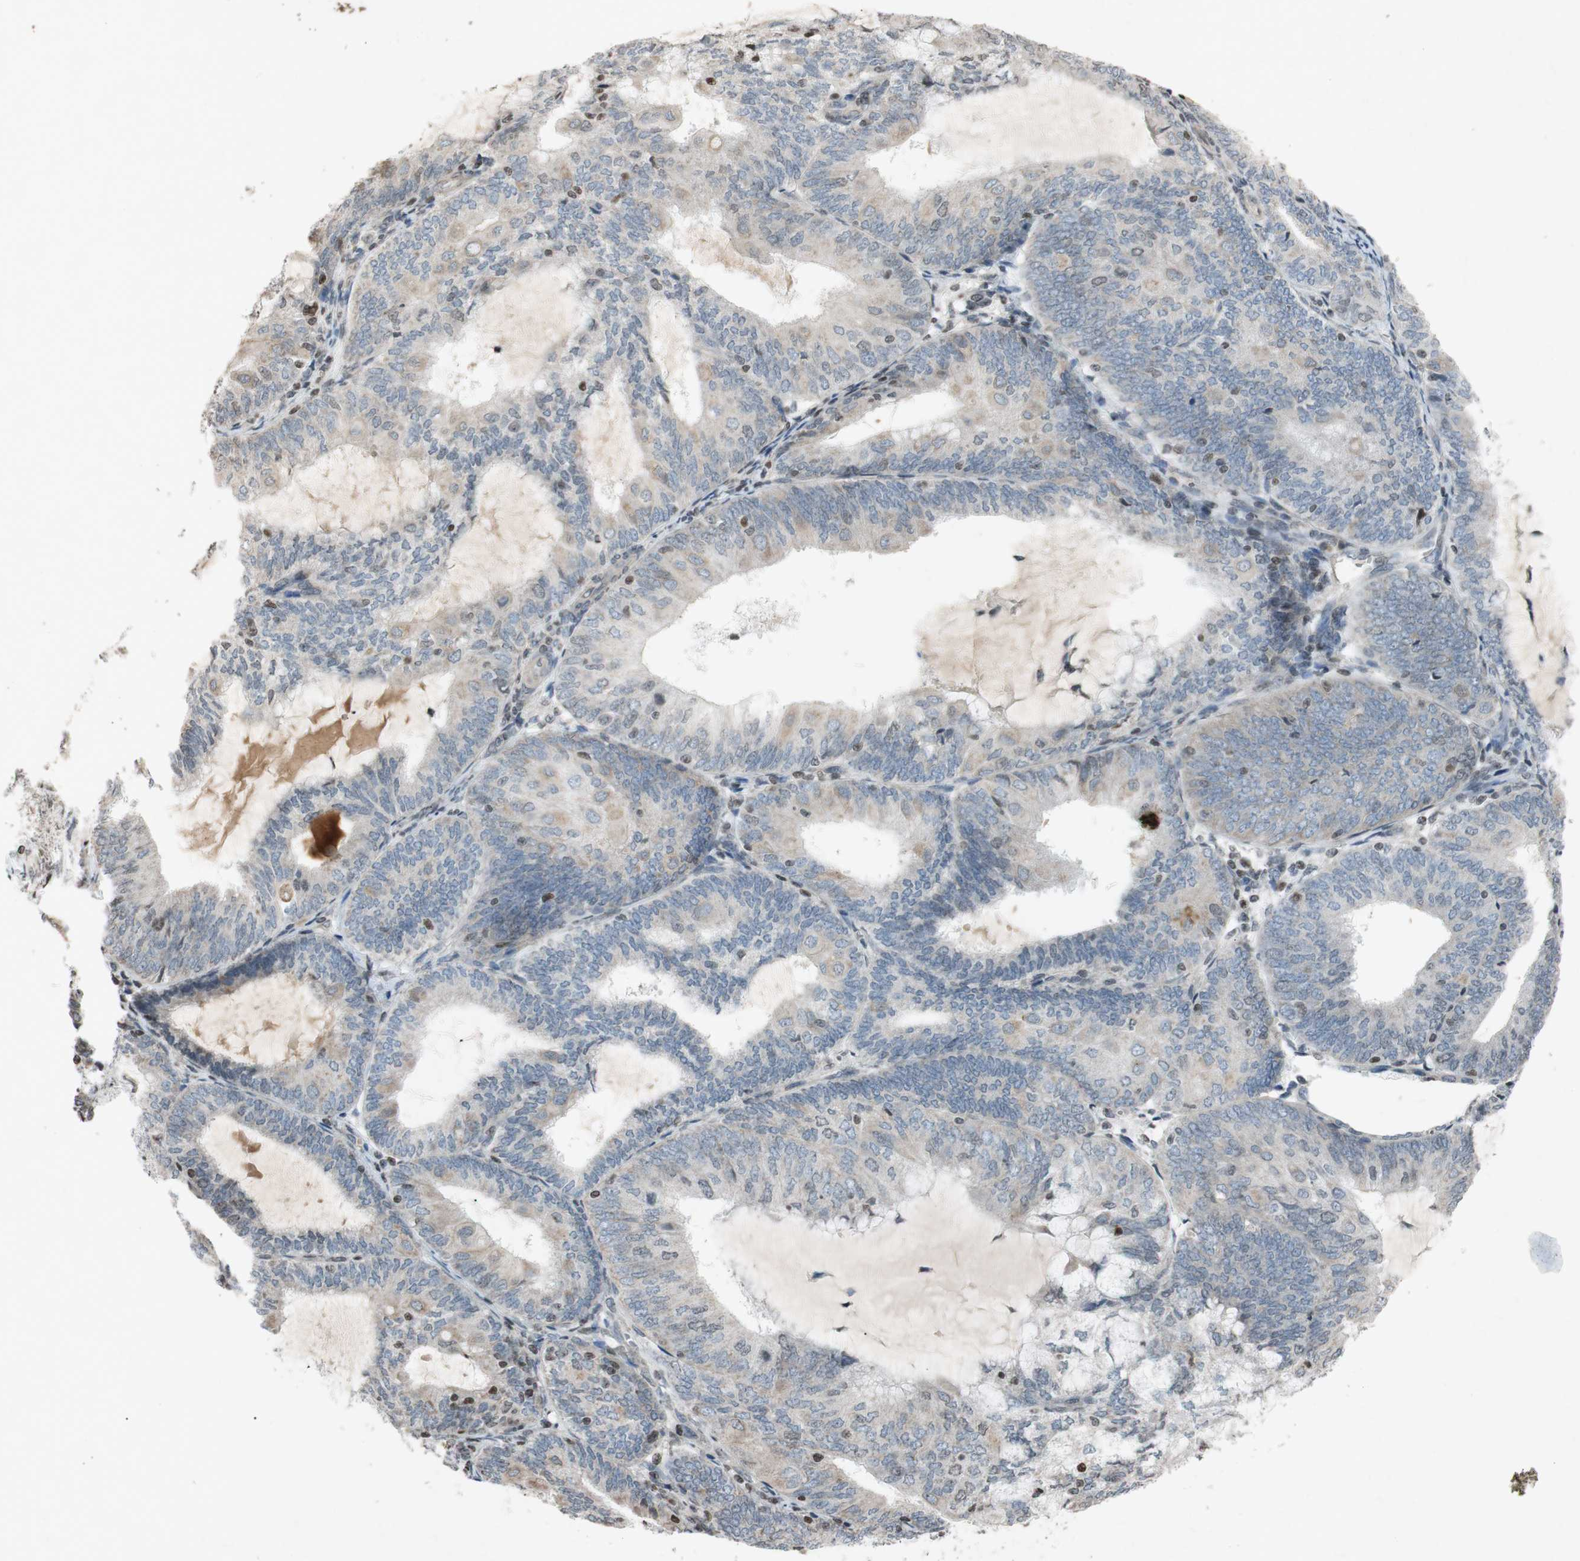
{"staining": {"intensity": "weak", "quantity": "<25%", "location": "cytoplasmic/membranous"}, "tissue": "endometrial cancer", "cell_type": "Tumor cells", "image_type": "cancer", "snomed": [{"axis": "morphology", "description": "Adenocarcinoma, NOS"}, {"axis": "topography", "description": "Endometrium"}], "caption": "This histopathology image is of endometrial adenocarcinoma stained with immunohistochemistry to label a protein in brown with the nuclei are counter-stained blue. There is no positivity in tumor cells.", "gene": "MCM6", "patient": {"sex": "female", "age": 81}}